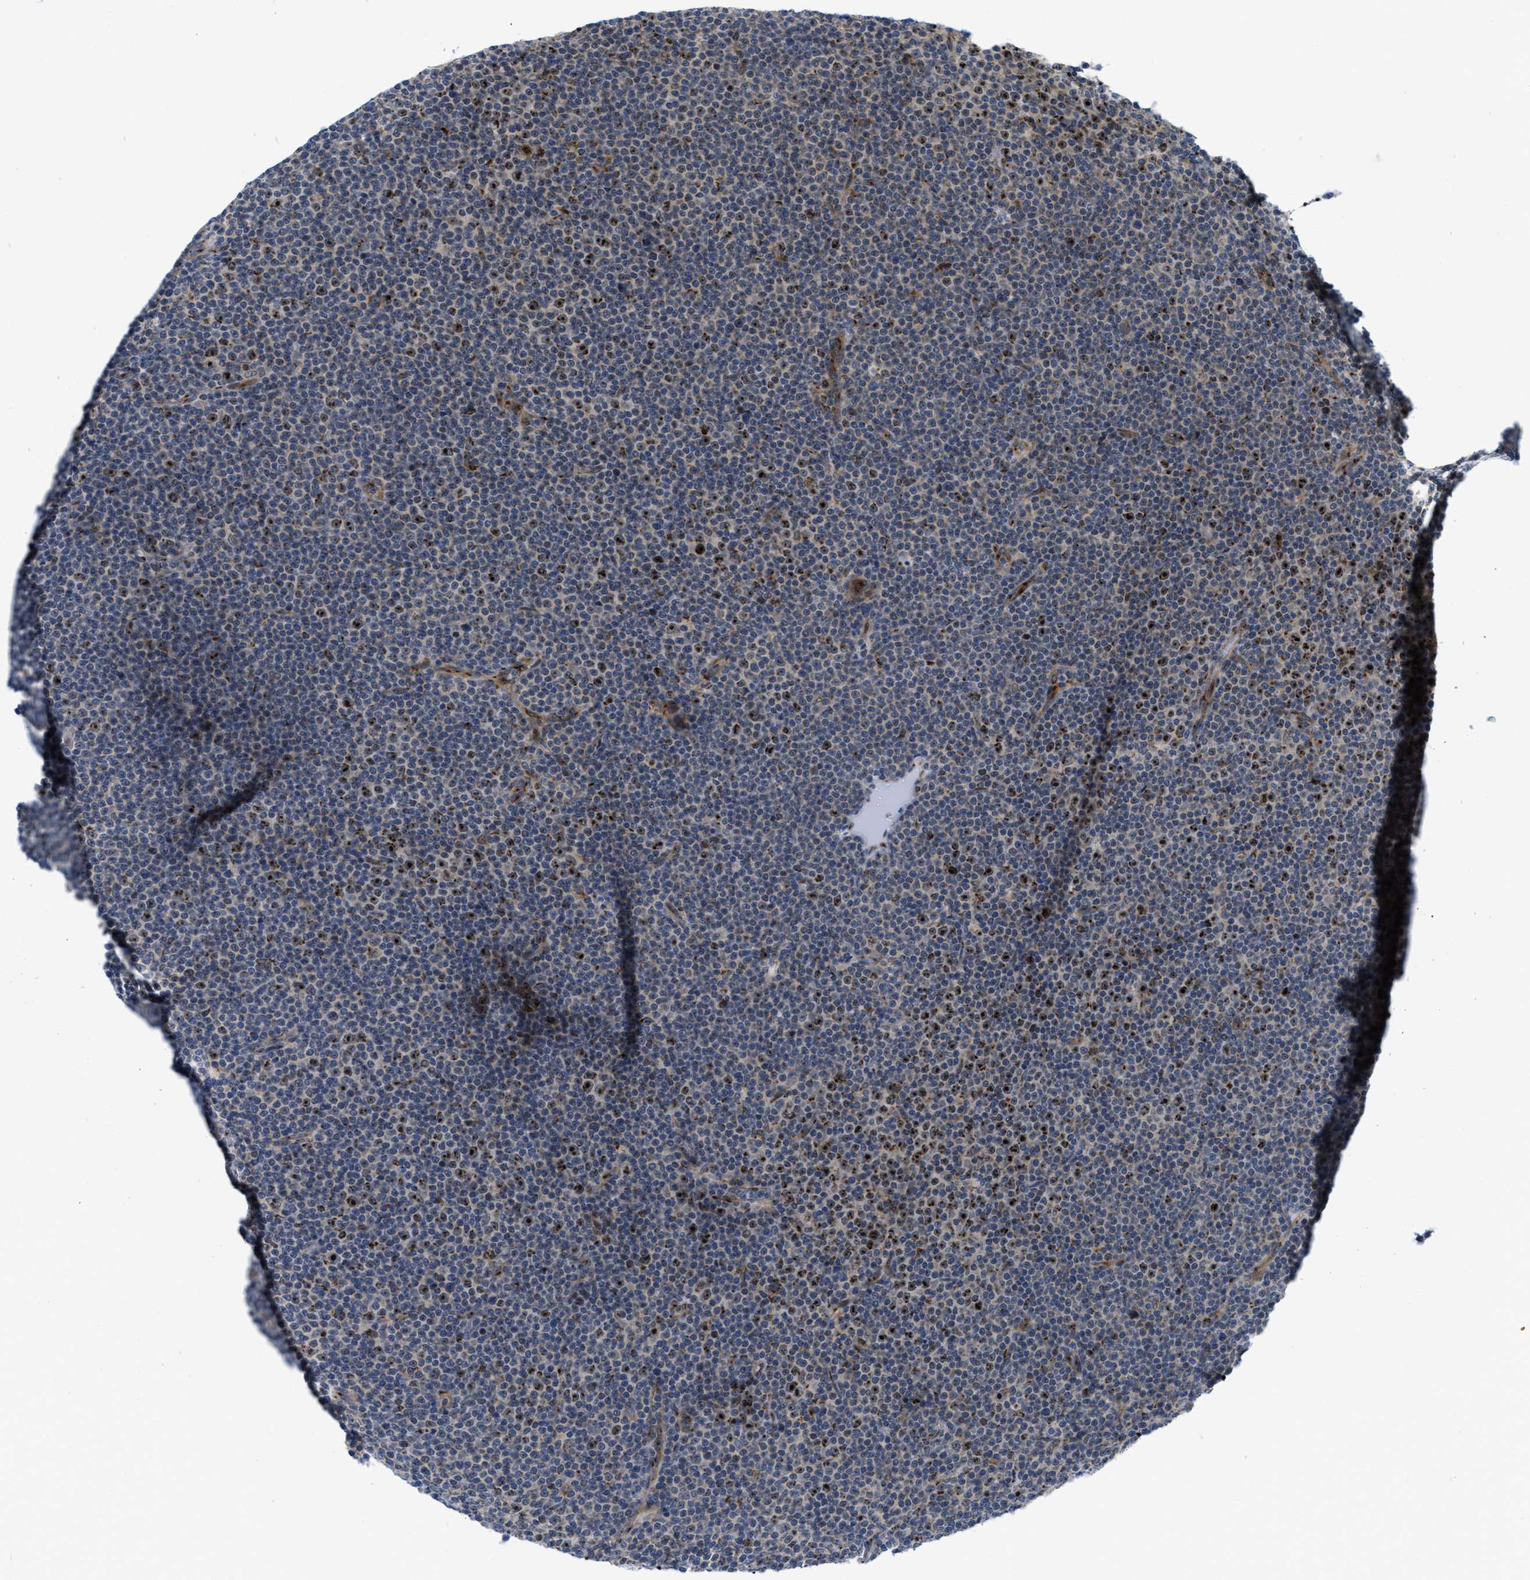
{"staining": {"intensity": "strong", "quantity": "25%-75%", "location": "nuclear"}, "tissue": "lymphoma", "cell_type": "Tumor cells", "image_type": "cancer", "snomed": [{"axis": "morphology", "description": "Malignant lymphoma, non-Hodgkin's type, Low grade"}, {"axis": "topography", "description": "Lymph node"}], "caption": "IHC histopathology image of lymphoma stained for a protein (brown), which demonstrates high levels of strong nuclear staining in approximately 25%-75% of tumor cells.", "gene": "SLC38A10", "patient": {"sex": "female", "age": 67}}